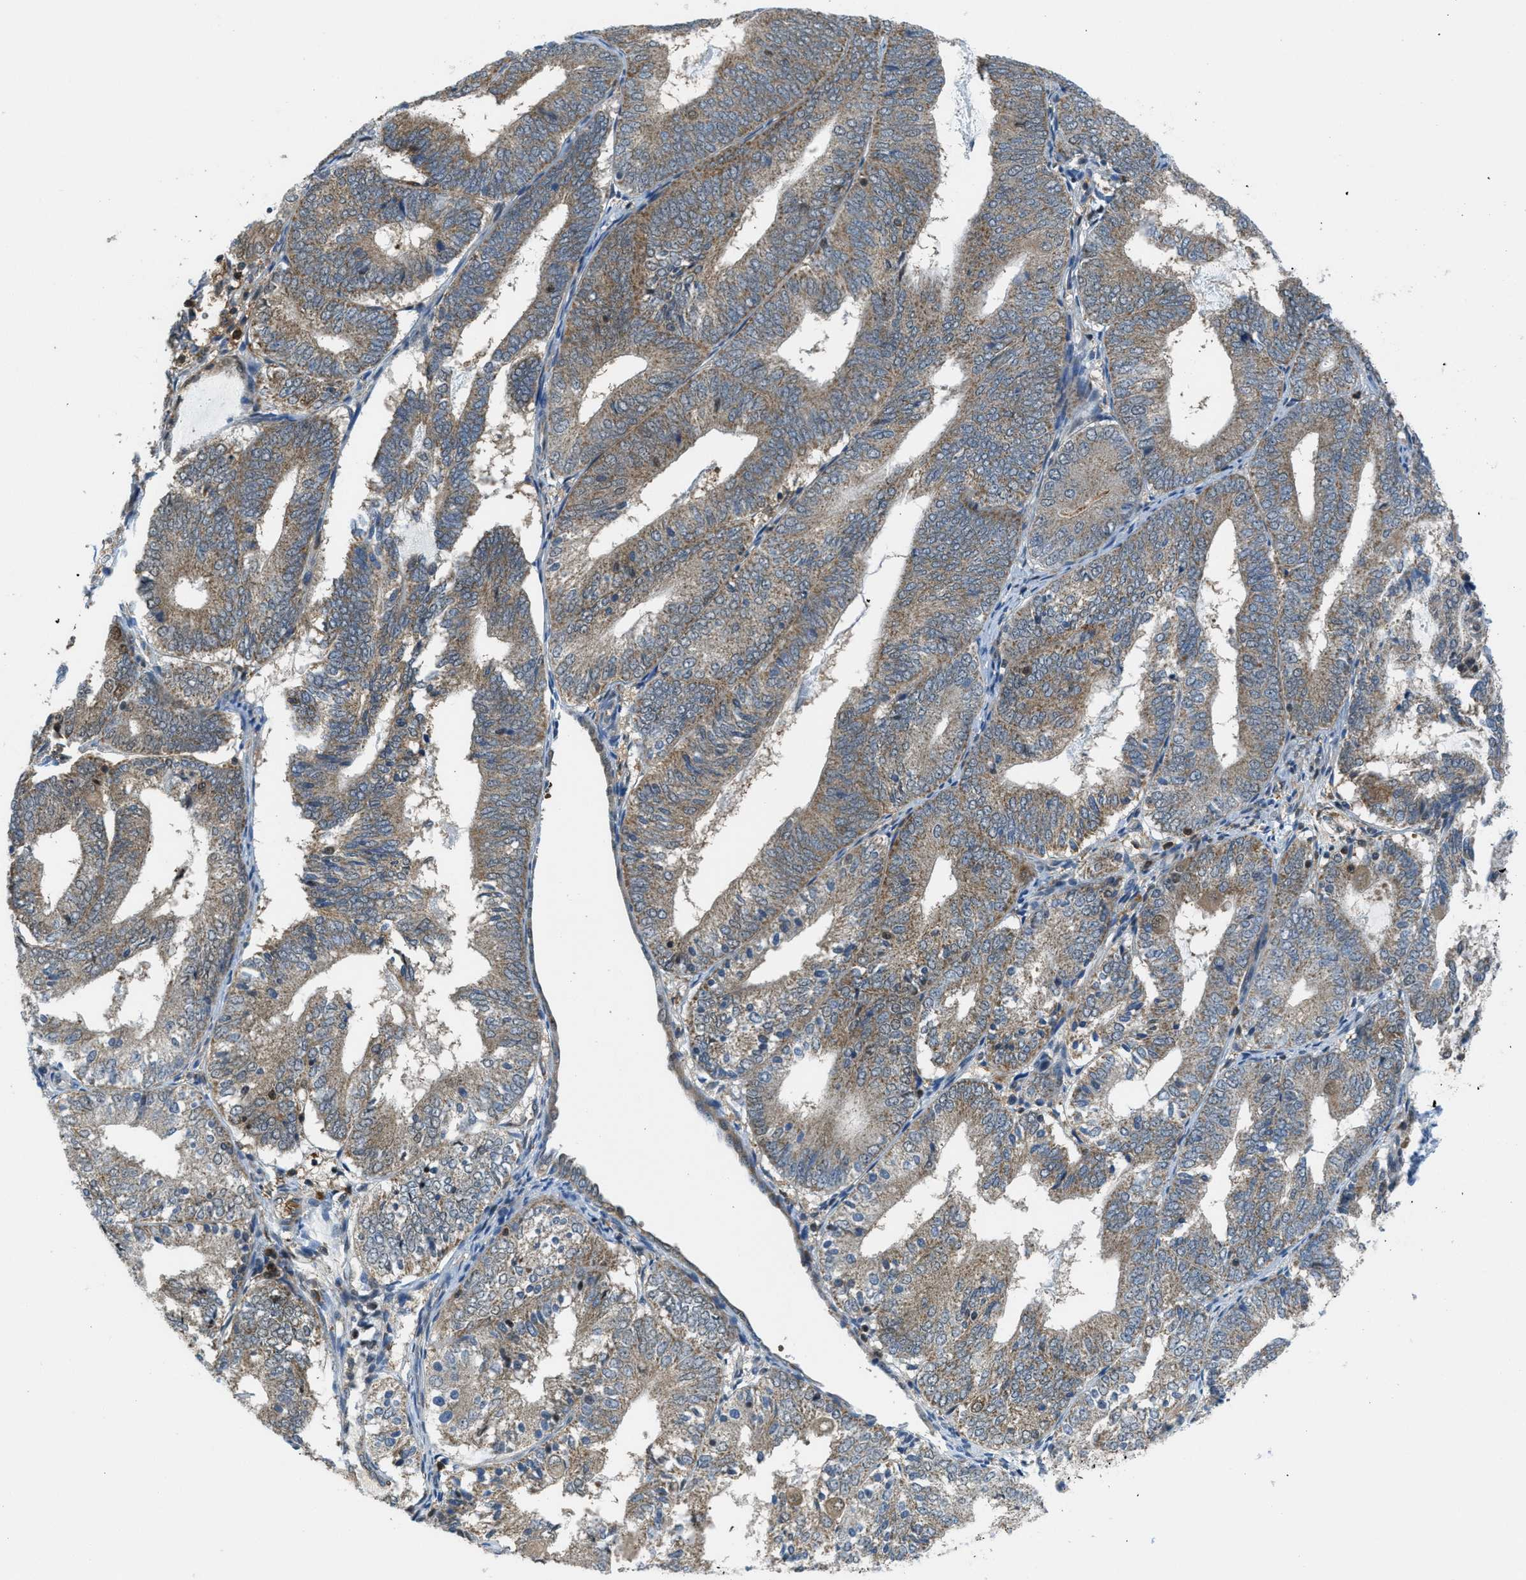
{"staining": {"intensity": "moderate", "quantity": ">75%", "location": "cytoplasmic/membranous"}, "tissue": "endometrial cancer", "cell_type": "Tumor cells", "image_type": "cancer", "snomed": [{"axis": "morphology", "description": "Adenocarcinoma, NOS"}, {"axis": "topography", "description": "Endometrium"}], "caption": "Immunohistochemistry (IHC) image of neoplastic tissue: endometrial cancer stained using immunohistochemistry (IHC) shows medium levels of moderate protein expression localized specifically in the cytoplasmic/membranous of tumor cells, appearing as a cytoplasmic/membranous brown color.", "gene": "PIP5K1C", "patient": {"sex": "female", "age": 81}}